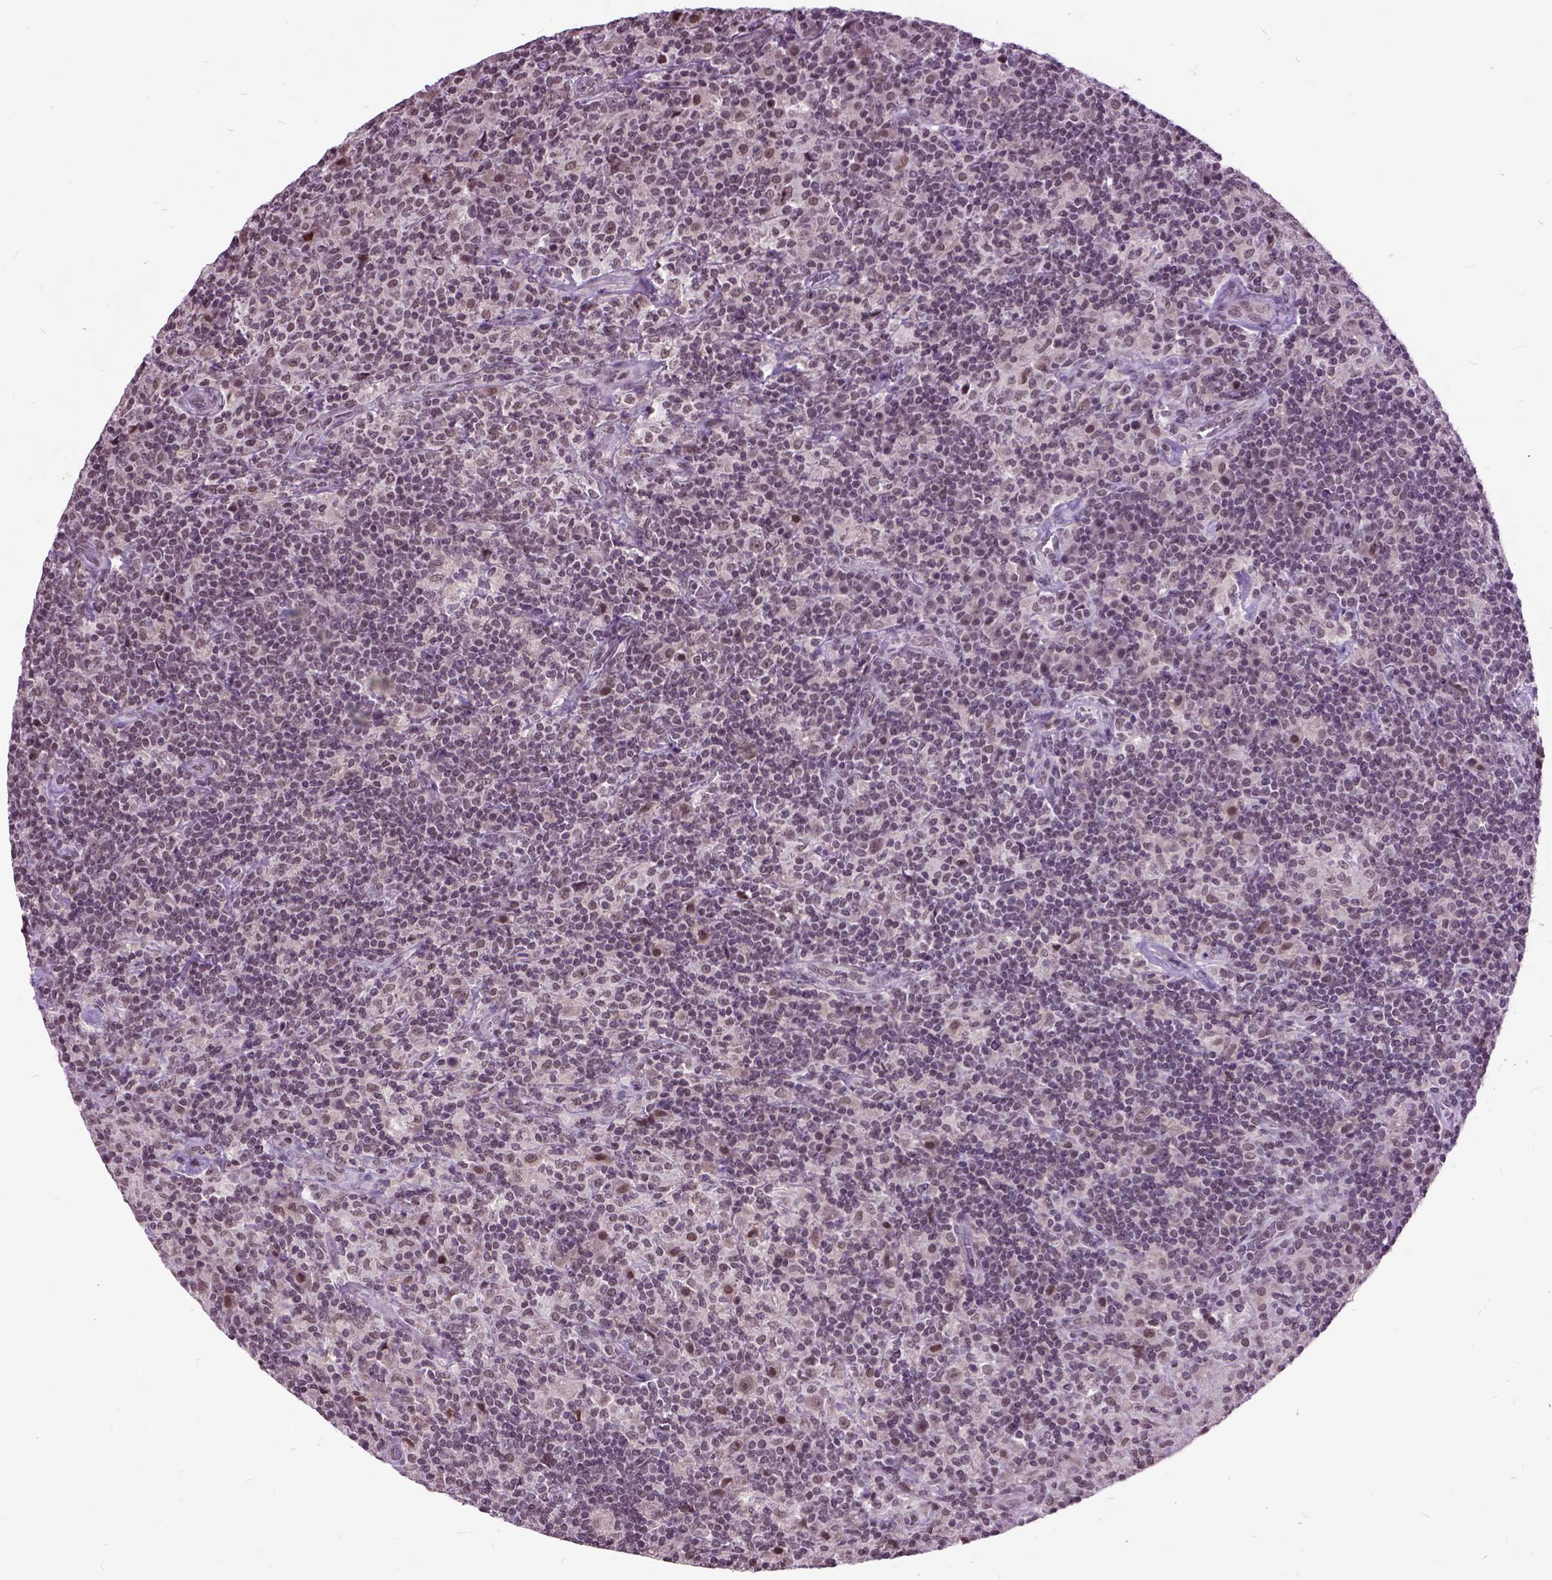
{"staining": {"intensity": "negative", "quantity": "none", "location": "none"}, "tissue": "lymphoma", "cell_type": "Tumor cells", "image_type": "cancer", "snomed": [{"axis": "morphology", "description": "Hodgkin's disease, NOS"}, {"axis": "topography", "description": "Lymph node"}], "caption": "Tumor cells show no significant staining in Hodgkin's disease.", "gene": "ORC5", "patient": {"sex": "male", "age": 70}}